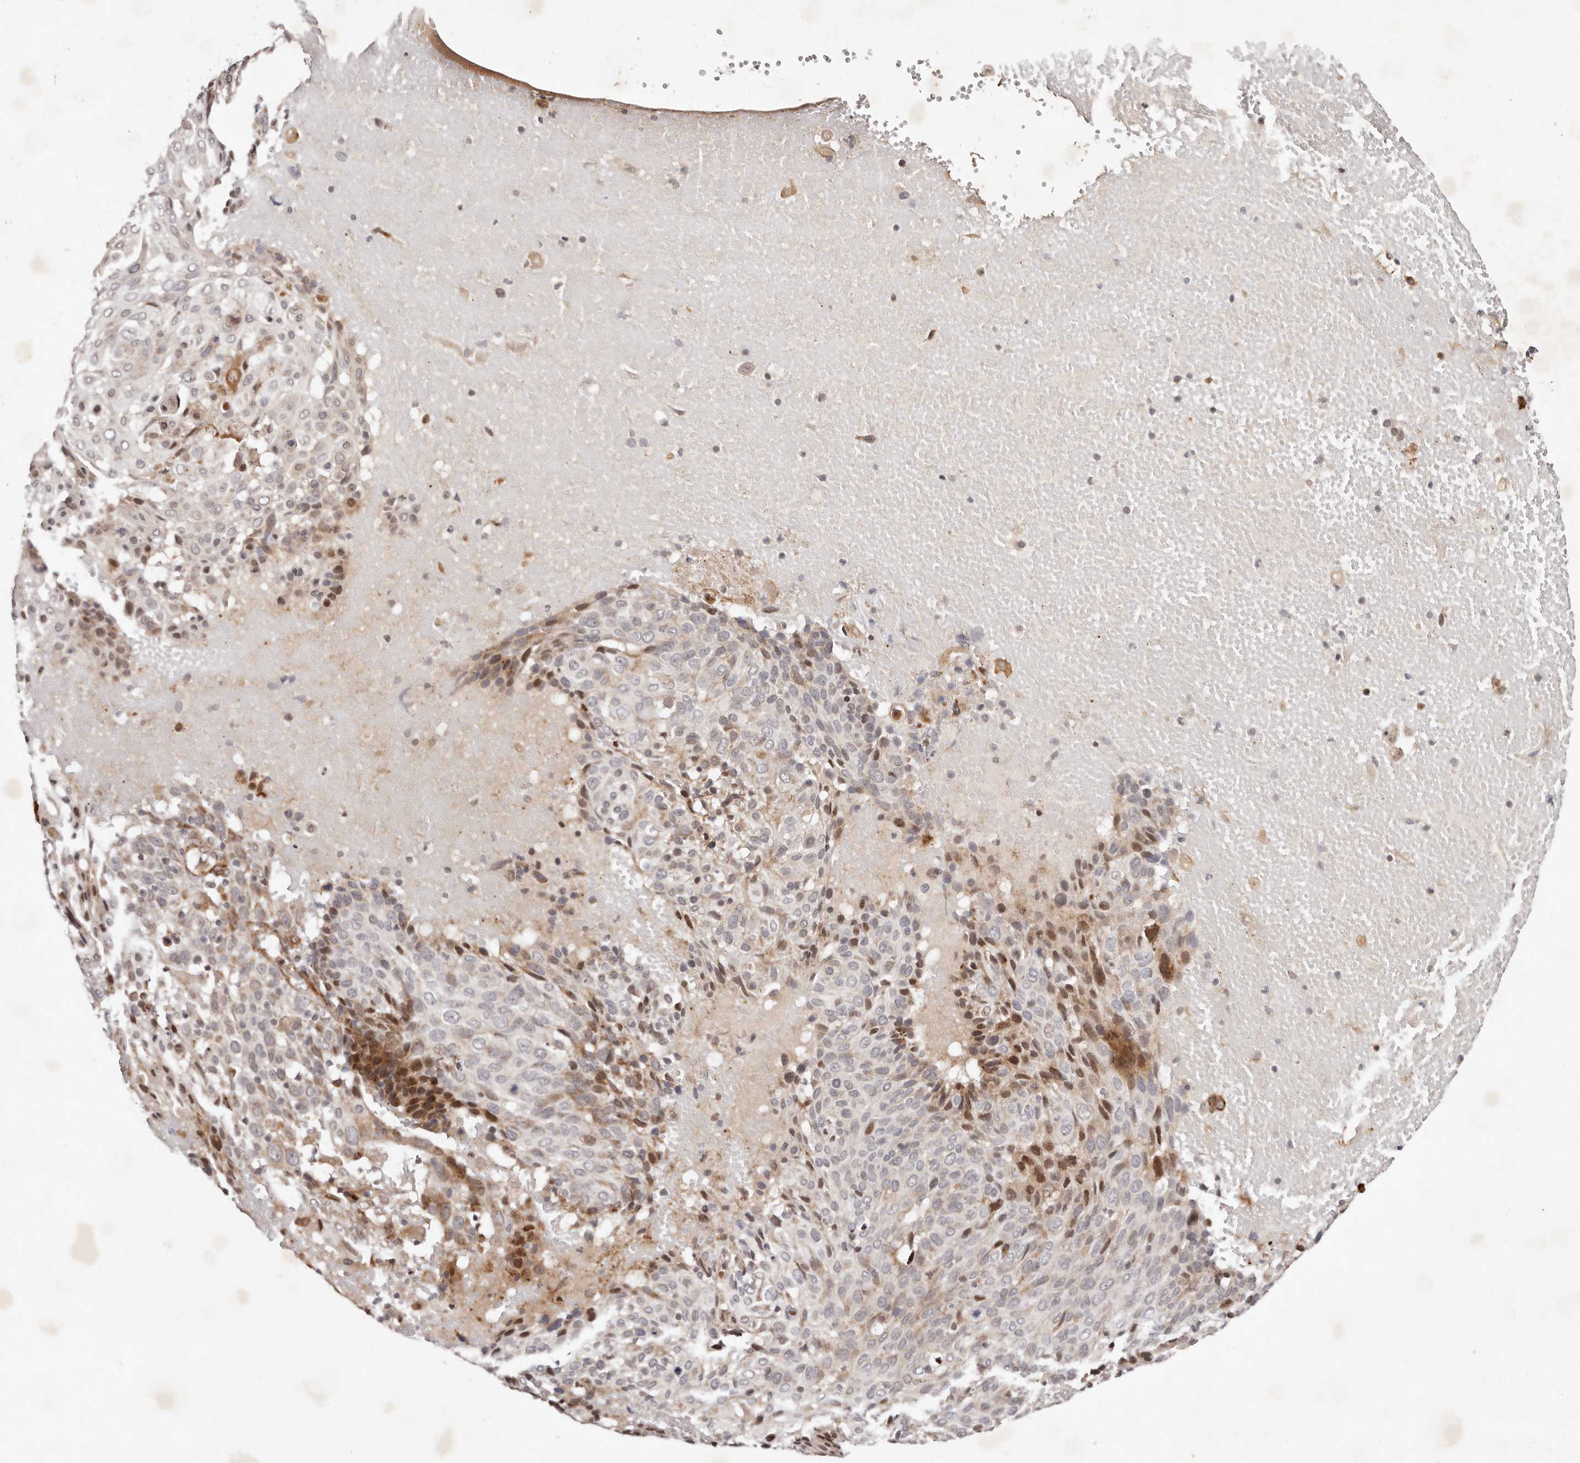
{"staining": {"intensity": "moderate", "quantity": "25%-75%", "location": "cytoplasmic/membranous,nuclear"}, "tissue": "cervical cancer", "cell_type": "Tumor cells", "image_type": "cancer", "snomed": [{"axis": "morphology", "description": "Squamous cell carcinoma, NOS"}, {"axis": "topography", "description": "Cervix"}], "caption": "Cervical squamous cell carcinoma tissue exhibits moderate cytoplasmic/membranous and nuclear staining in about 25%-75% of tumor cells, visualized by immunohistochemistry.", "gene": "BCL2L15", "patient": {"sex": "female", "age": 74}}